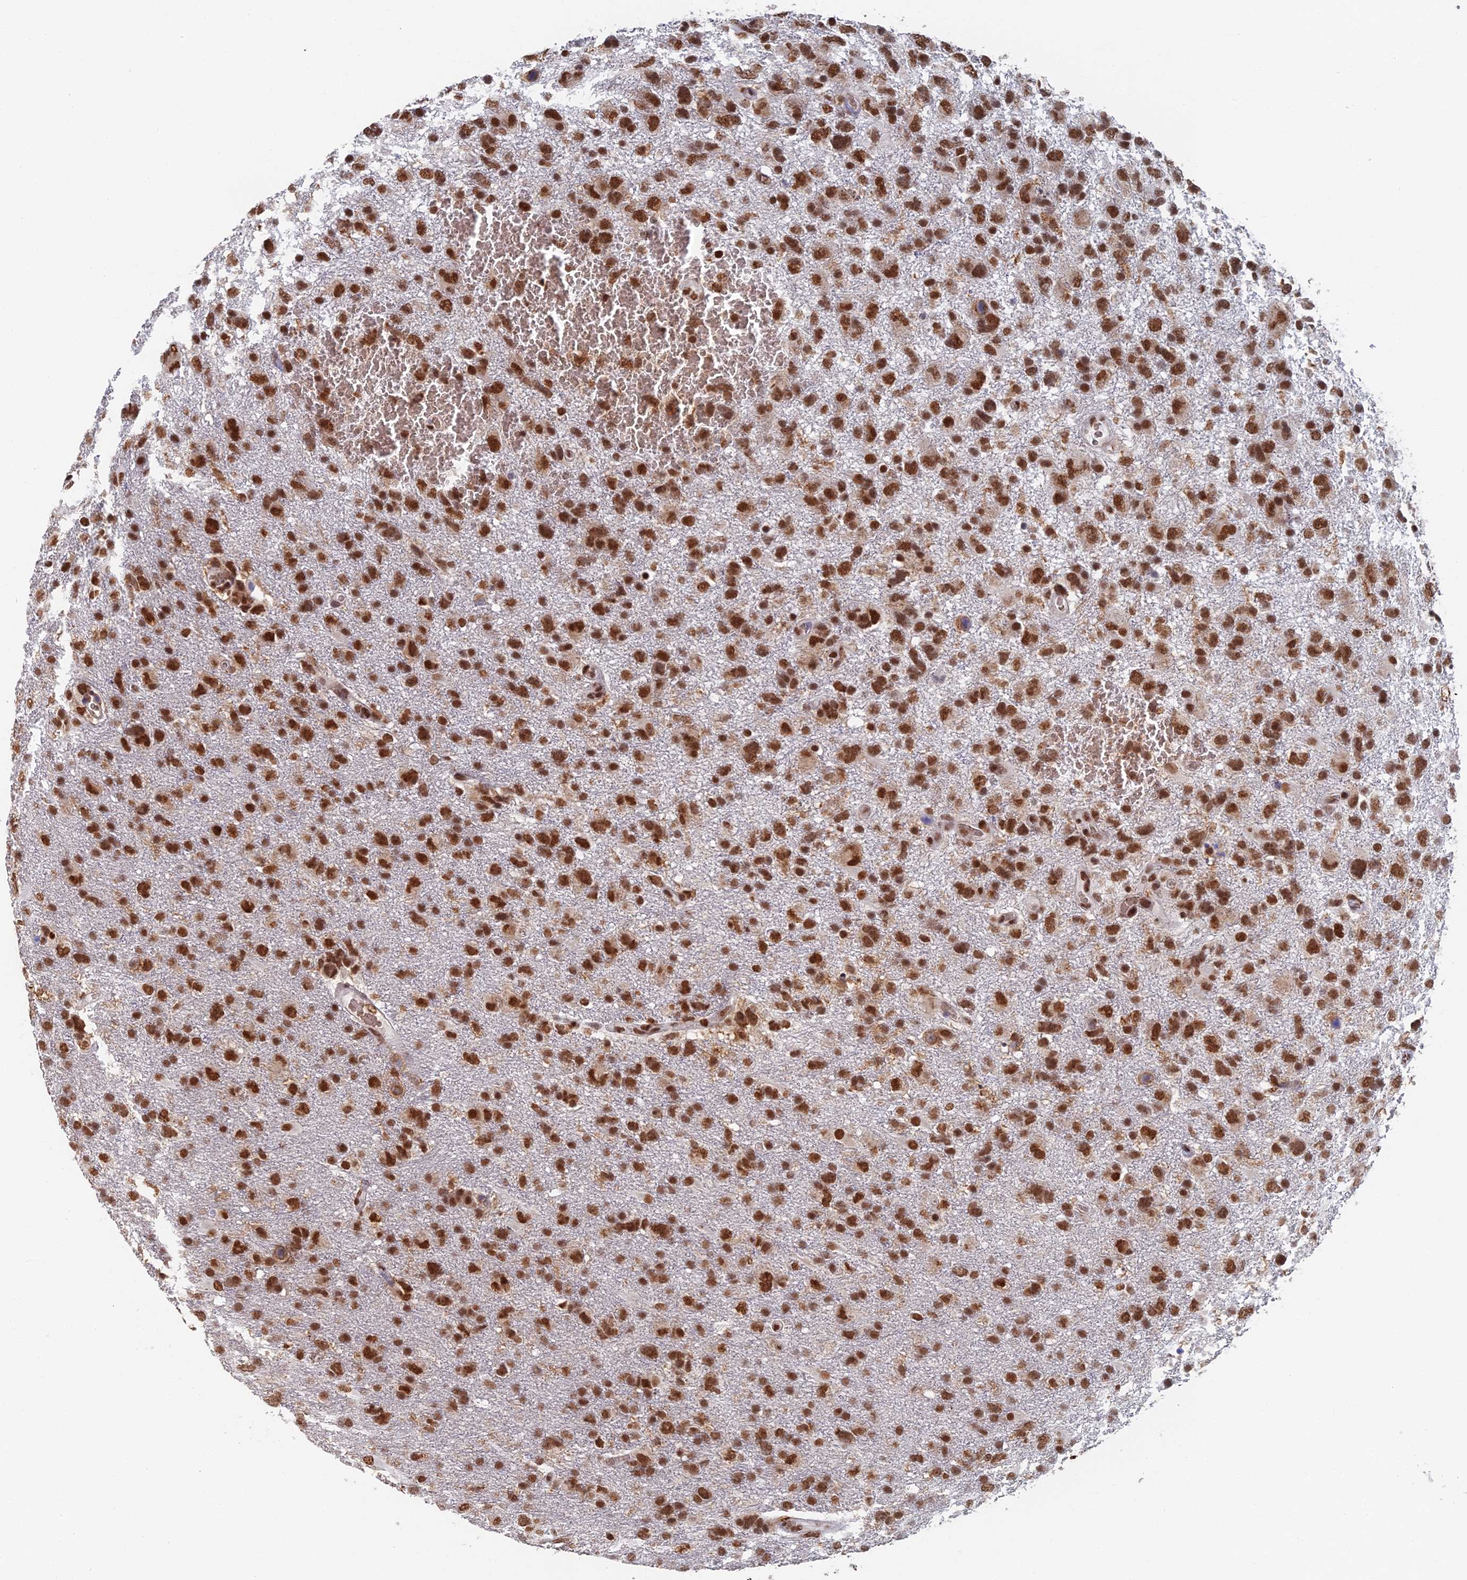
{"staining": {"intensity": "strong", "quantity": ">75%", "location": "nuclear"}, "tissue": "glioma", "cell_type": "Tumor cells", "image_type": "cancer", "snomed": [{"axis": "morphology", "description": "Glioma, malignant, High grade"}, {"axis": "topography", "description": "Brain"}], "caption": "DAB (3,3'-diaminobenzidine) immunohistochemical staining of glioma demonstrates strong nuclear protein staining in about >75% of tumor cells.", "gene": "GPATCH1", "patient": {"sex": "male", "age": 61}}